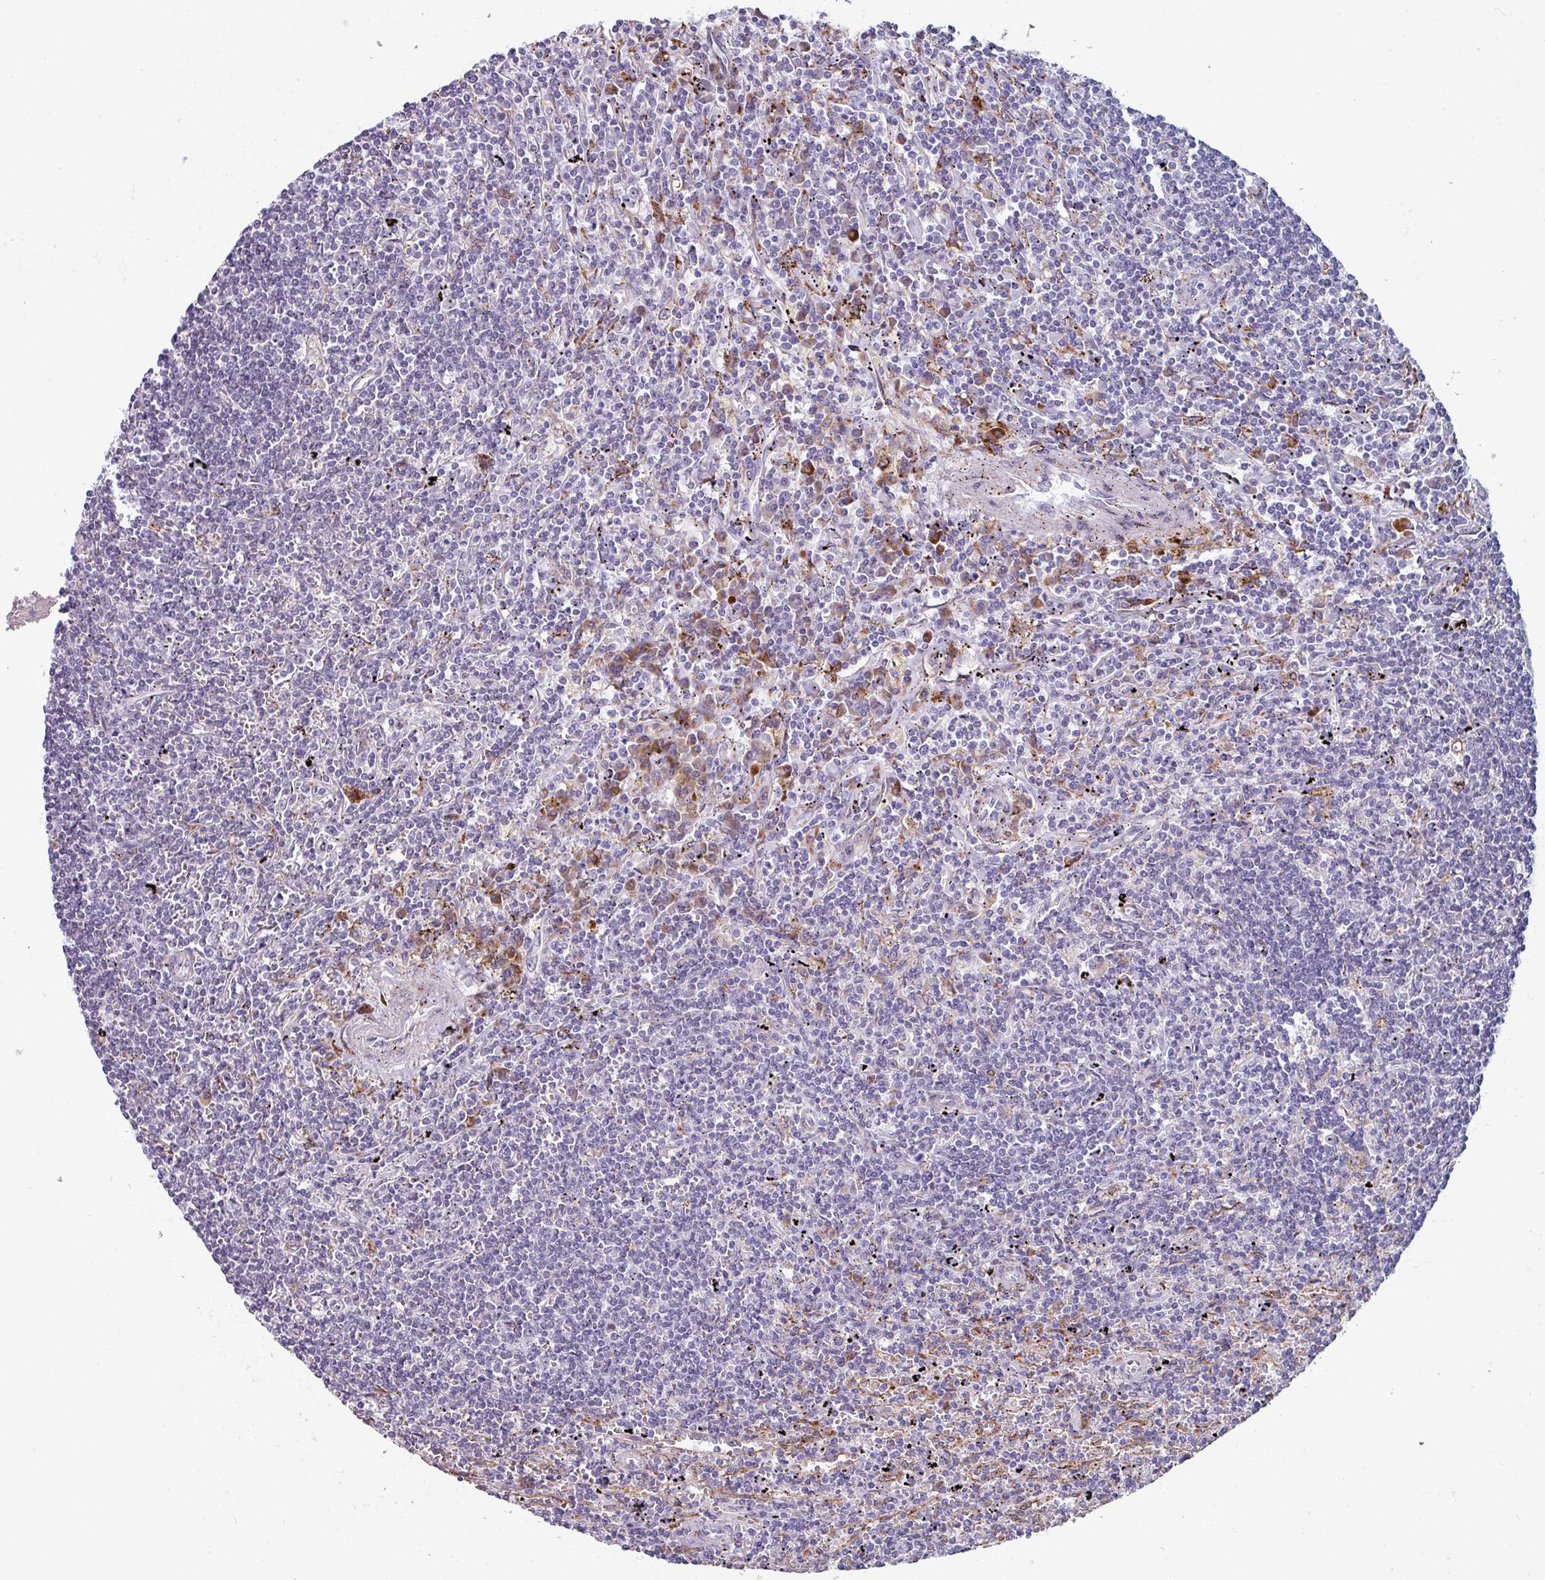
{"staining": {"intensity": "negative", "quantity": "none", "location": "none"}, "tissue": "lymphoma", "cell_type": "Tumor cells", "image_type": "cancer", "snomed": [{"axis": "morphology", "description": "Malignant lymphoma, non-Hodgkin's type, Low grade"}, {"axis": "topography", "description": "Spleen"}], "caption": "This is a histopathology image of immunohistochemistry (IHC) staining of low-grade malignant lymphoma, non-Hodgkin's type, which shows no expression in tumor cells.", "gene": "BMS1", "patient": {"sex": "male", "age": 76}}